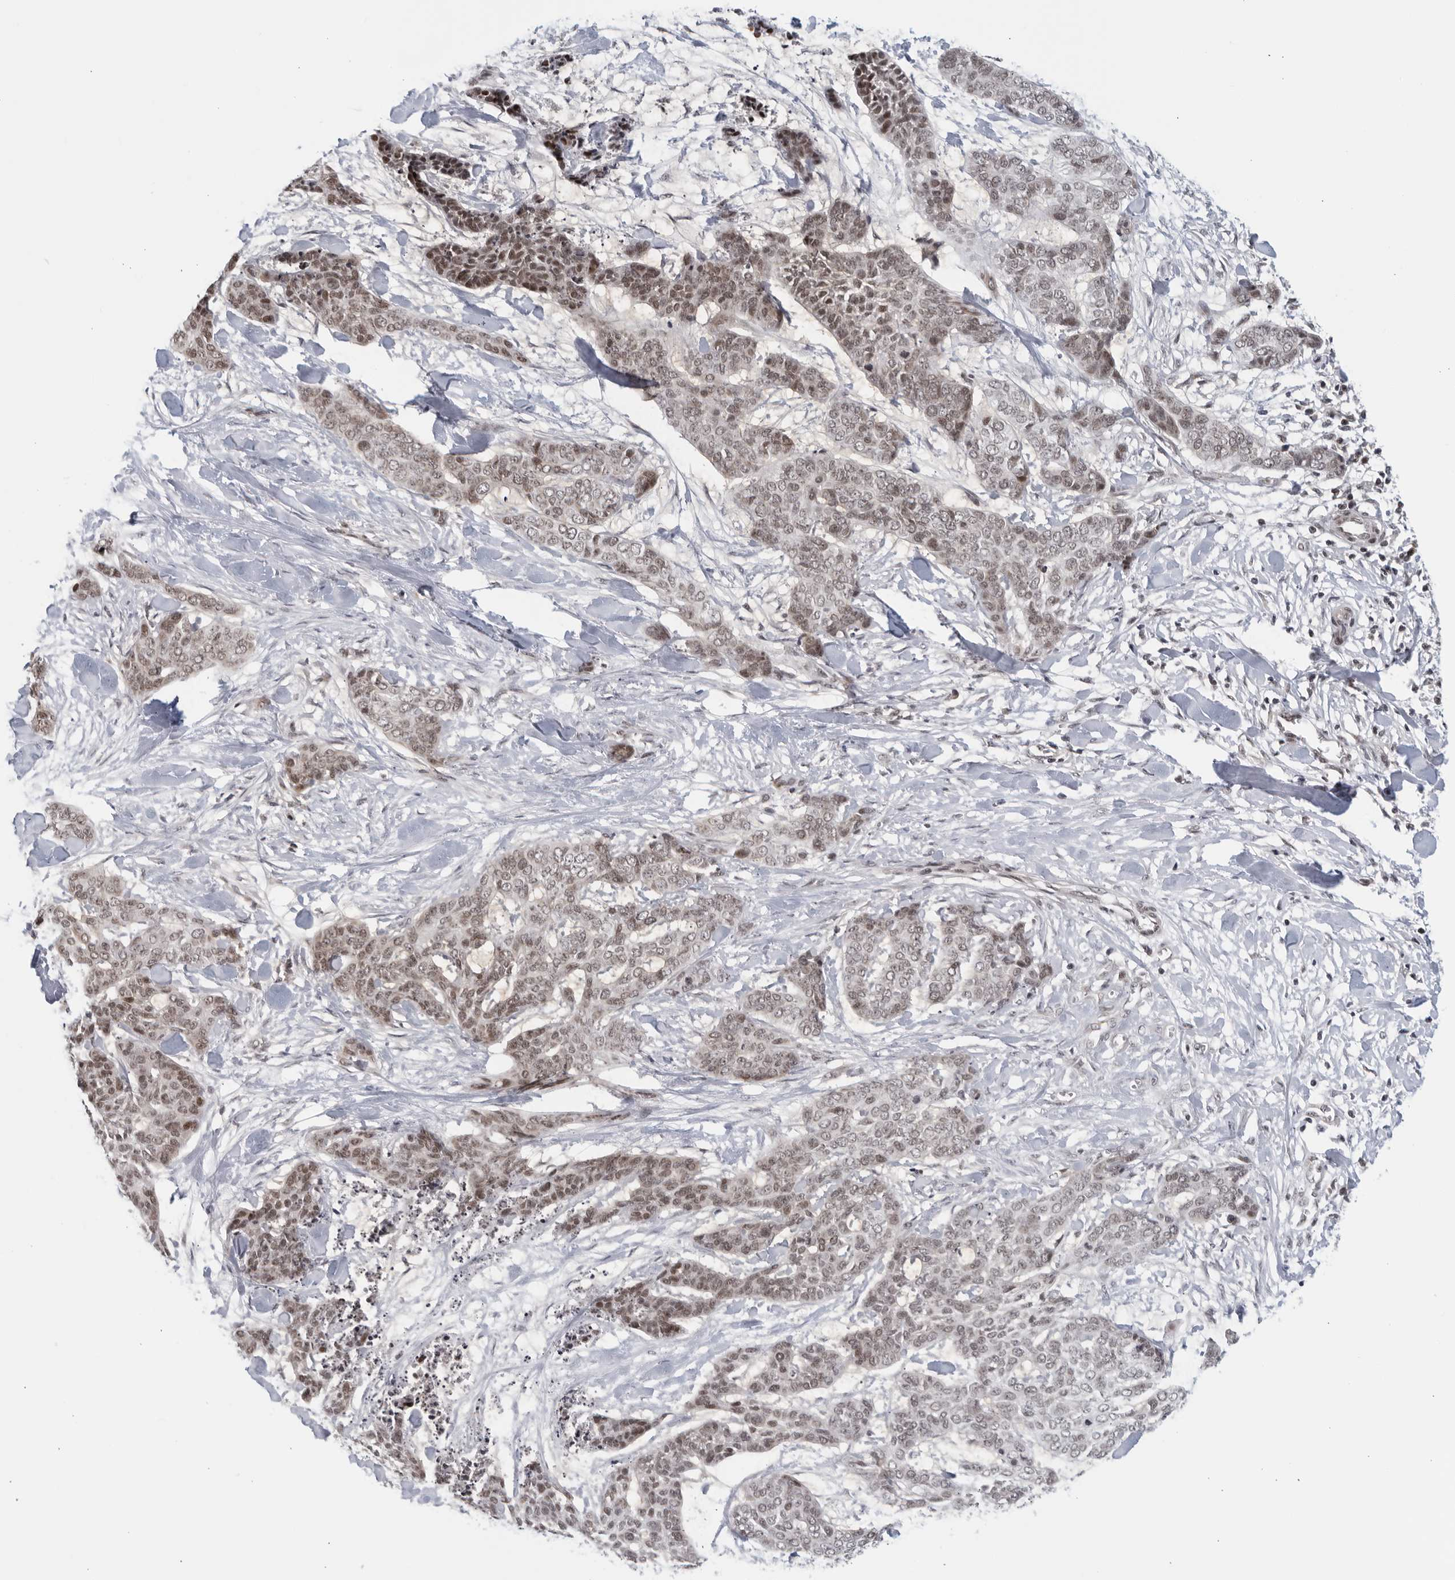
{"staining": {"intensity": "weak", "quantity": "<25%", "location": "cytoplasmic/membranous"}, "tissue": "skin cancer", "cell_type": "Tumor cells", "image_type": "cancer", "snomed": [{"axis": "morphology", "description": "Basal cell carcinoma"}, {"axis": "topography", "description": "Skin"}], "caption": "DAB immunohistochemical staining of skin cancer (basal cell carcinoma) reveals no significant positivity in tumor cells. The staining is performed using DAB brown chromogen with nuclei counter-stained in using hematoxylin.", "gene": "RAB11FIP3", "patient": {"sex": "female", "age": 64}}